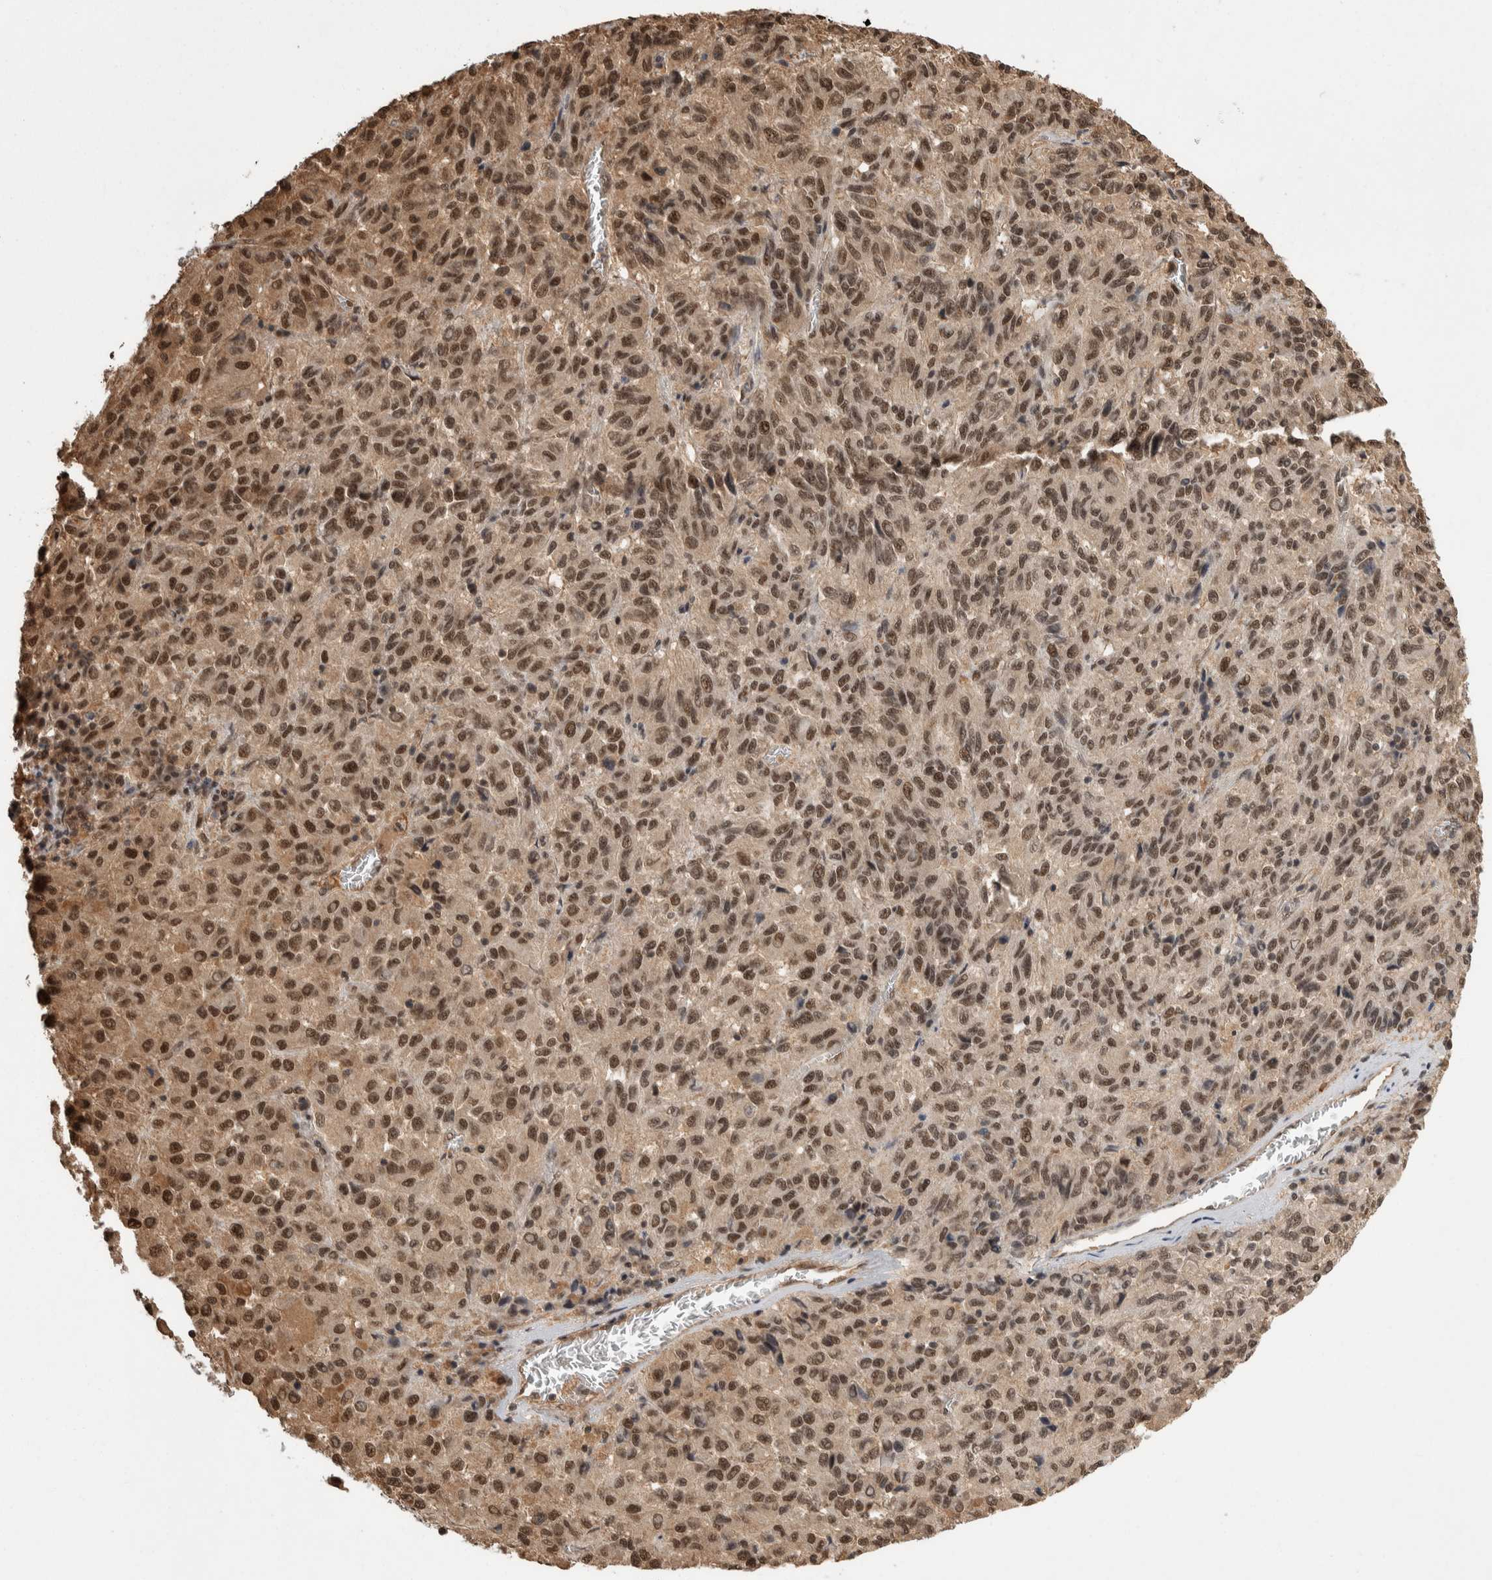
{"staining": {"intensity": "moderate", "quantity": ">75%", "location": "nuclear"}, "tissue": "skin cancer", "cell_type": "Tumor cells", "image_type": "cancer", "snomed": [{"axis": "morphology", "description": "Squamous cell carcinoma, NOS"}, {"axis": "topography", "description": "Skin"}], "caption": "A high-resolution image shows immunohistochemistry staining of skin cancer (squamous cell carcinoma), which reveals moderate nuclear positivity in approximately >75% of tumor cells. (IHC, brightfield microscopy, high magnification).", "gene": "ZNF592", "patient": {"sex": "female", "age": 73}}